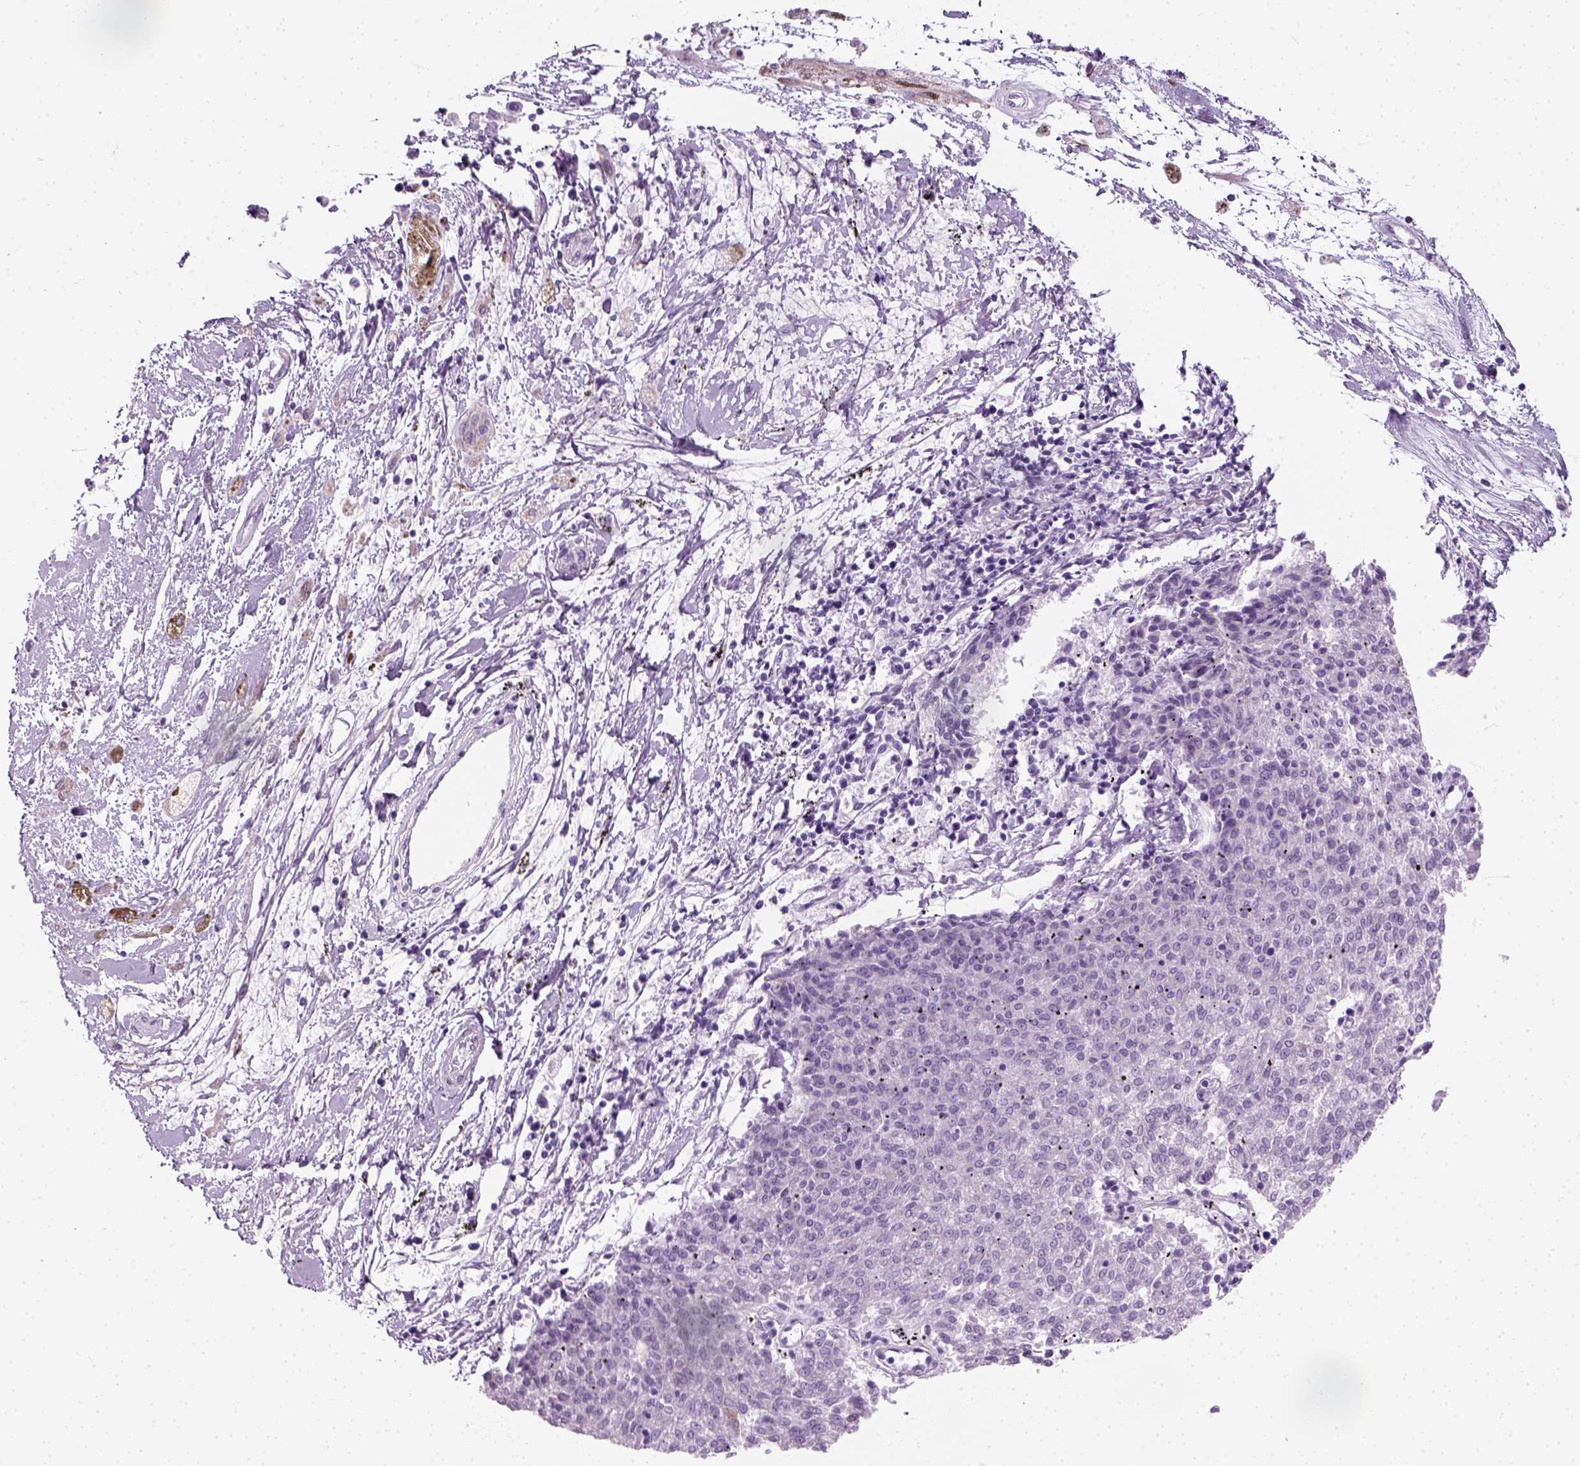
{"staining": {"intensity": "negative", "quantity": "none", "location": "none"}, "tissue": "melanoma", "cell_type": "Tumor cells", "image_type": "cancer", "snomed": [{"axis": "morphology", "description": "Malignant melanoma, NOS"}, {"axis": "topography", "description": "Skin"}], "caption": "There is no significant positivity in tumor cells of melanoma.", "gene": "SLC12A5", "patient": {"sex": "female", "age": 72}}